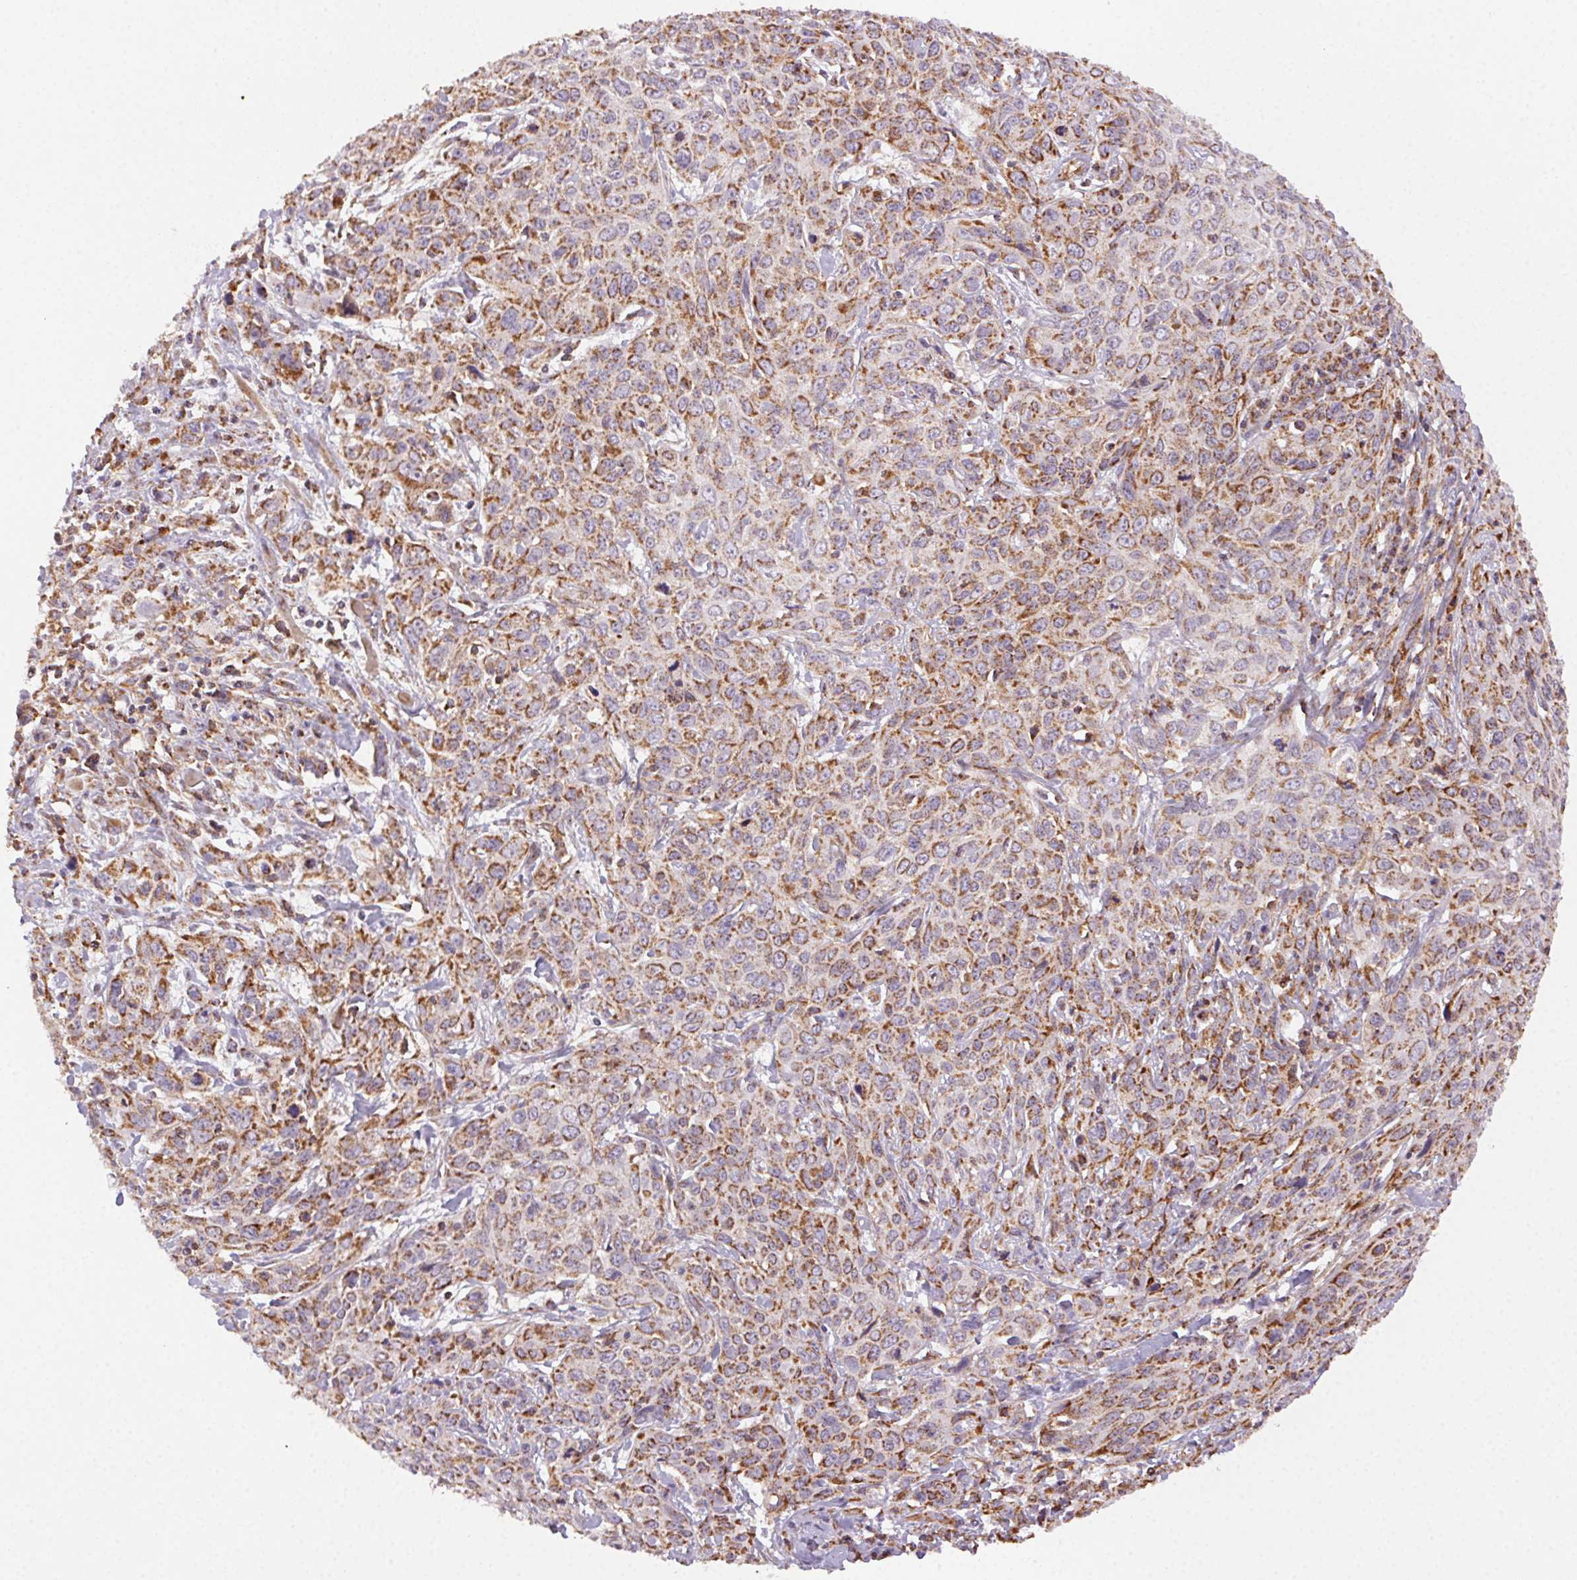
{"staining": {"intensity": "moderate", "quantity": ">75%", "location": "cytoplasmic/membranous"}, "tissue": "cervical cancer", "cell_type": "Tumor cells", "image_type": "cancer", "snomed": [{"axis": "morphology", "description": "Squamous cell carcinoma, NOS"}, {"axis": "topography", "description": "Cervix"}], "caption": "Tumor cells display moderate cytoplasmic/membranous staining in about >75% of cells in cervical cancer.", "gene": "CLPB", "patient": {"sex": "female", "age": 38}}